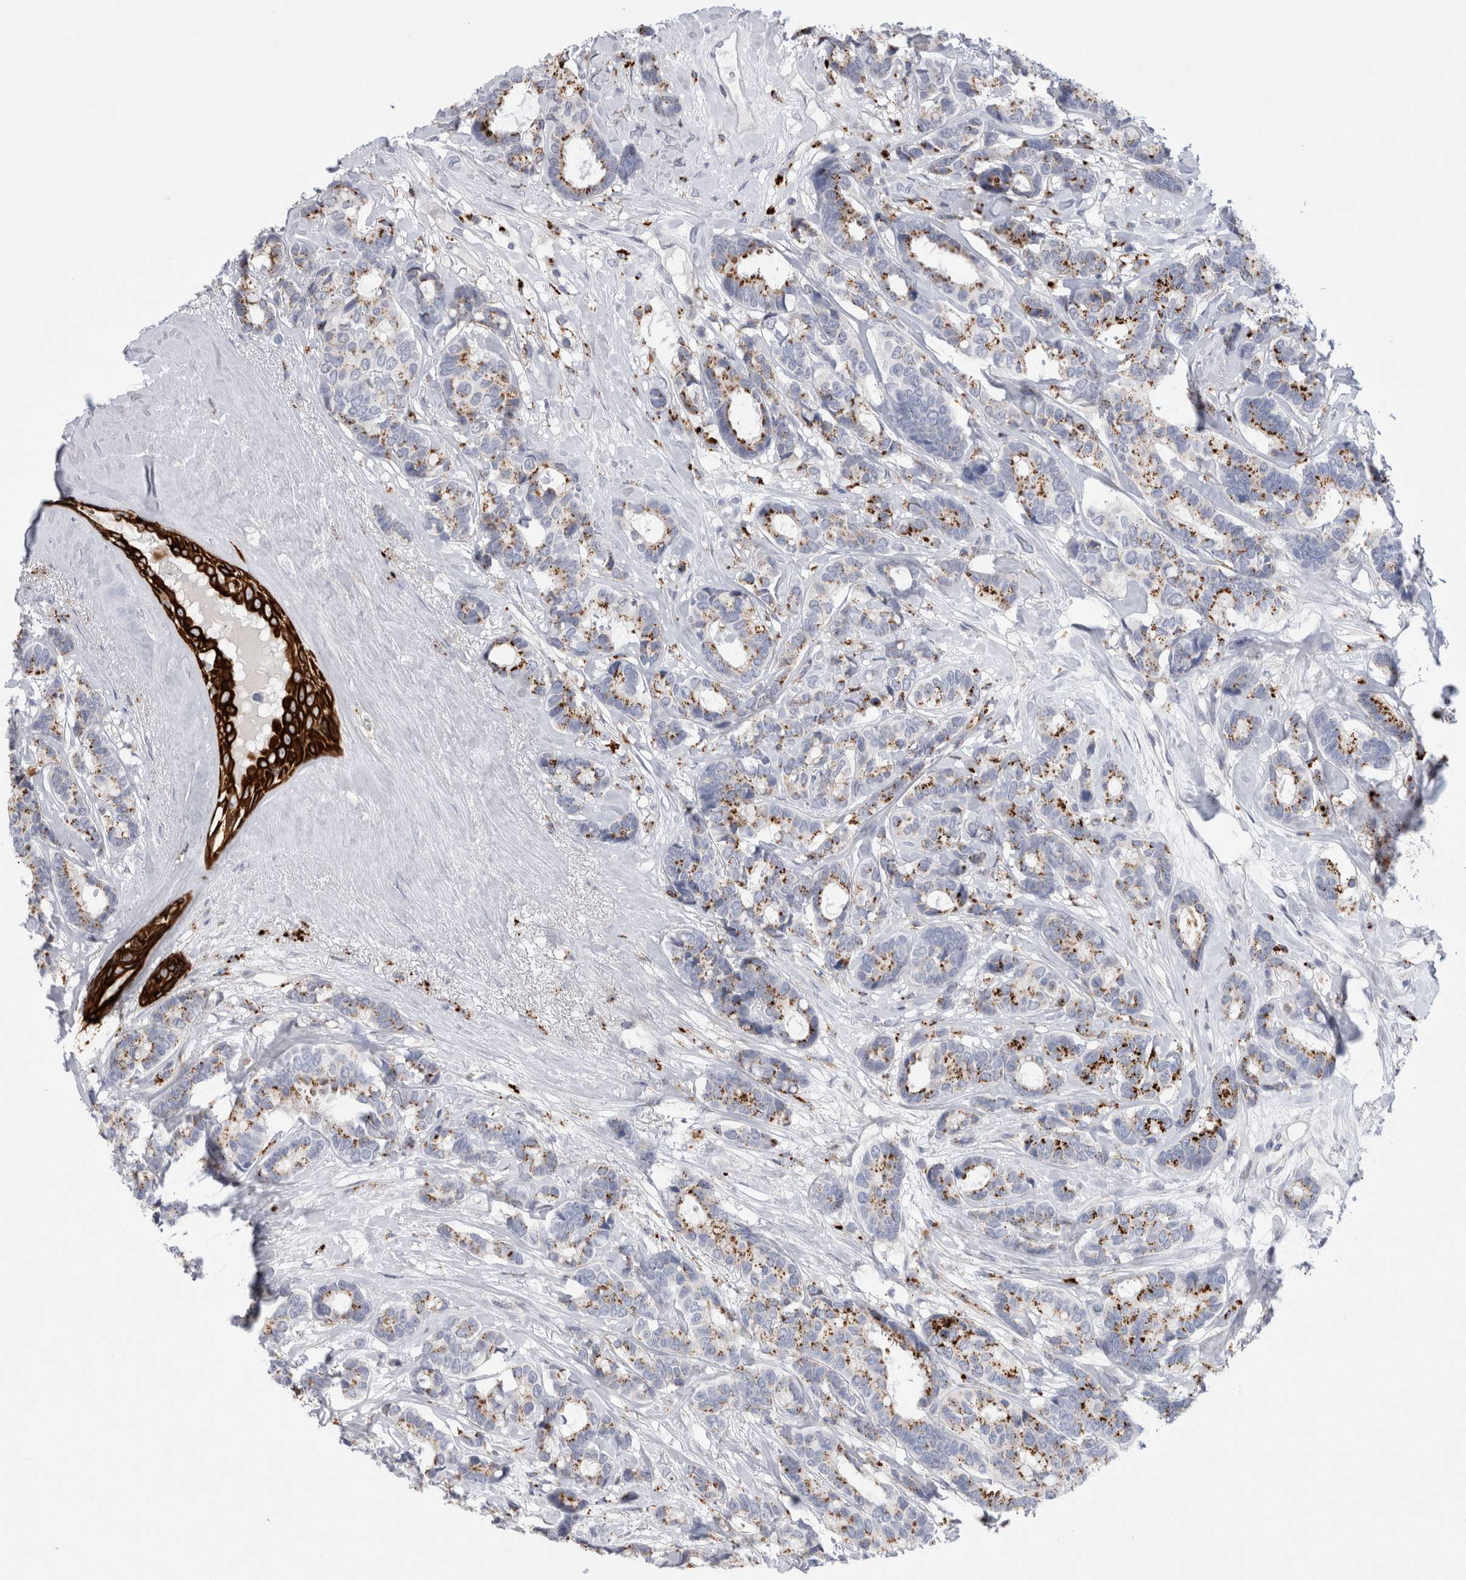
{"staining": {"intensity": "strong", "quantity": "25%-75%", "location": "cytoplasmic/membranous"}, "tissue": "breast cancer", "cell_type": "Tumor cells", "image_type": "cancer", "snomed": [{"axis": "morphology", "description": "Duct carcinoma"}, {"axis": "topography", "description": "Breast"}], "caption": "Tumor cells demonstrate high levels of strong cytoplasmic/membranous staining in approximately 25%-75% of cells in human breast cancer (invasive ductal carcinoma).", "gene": "GAA", "patient": {"sex": "female", "age": 87}}